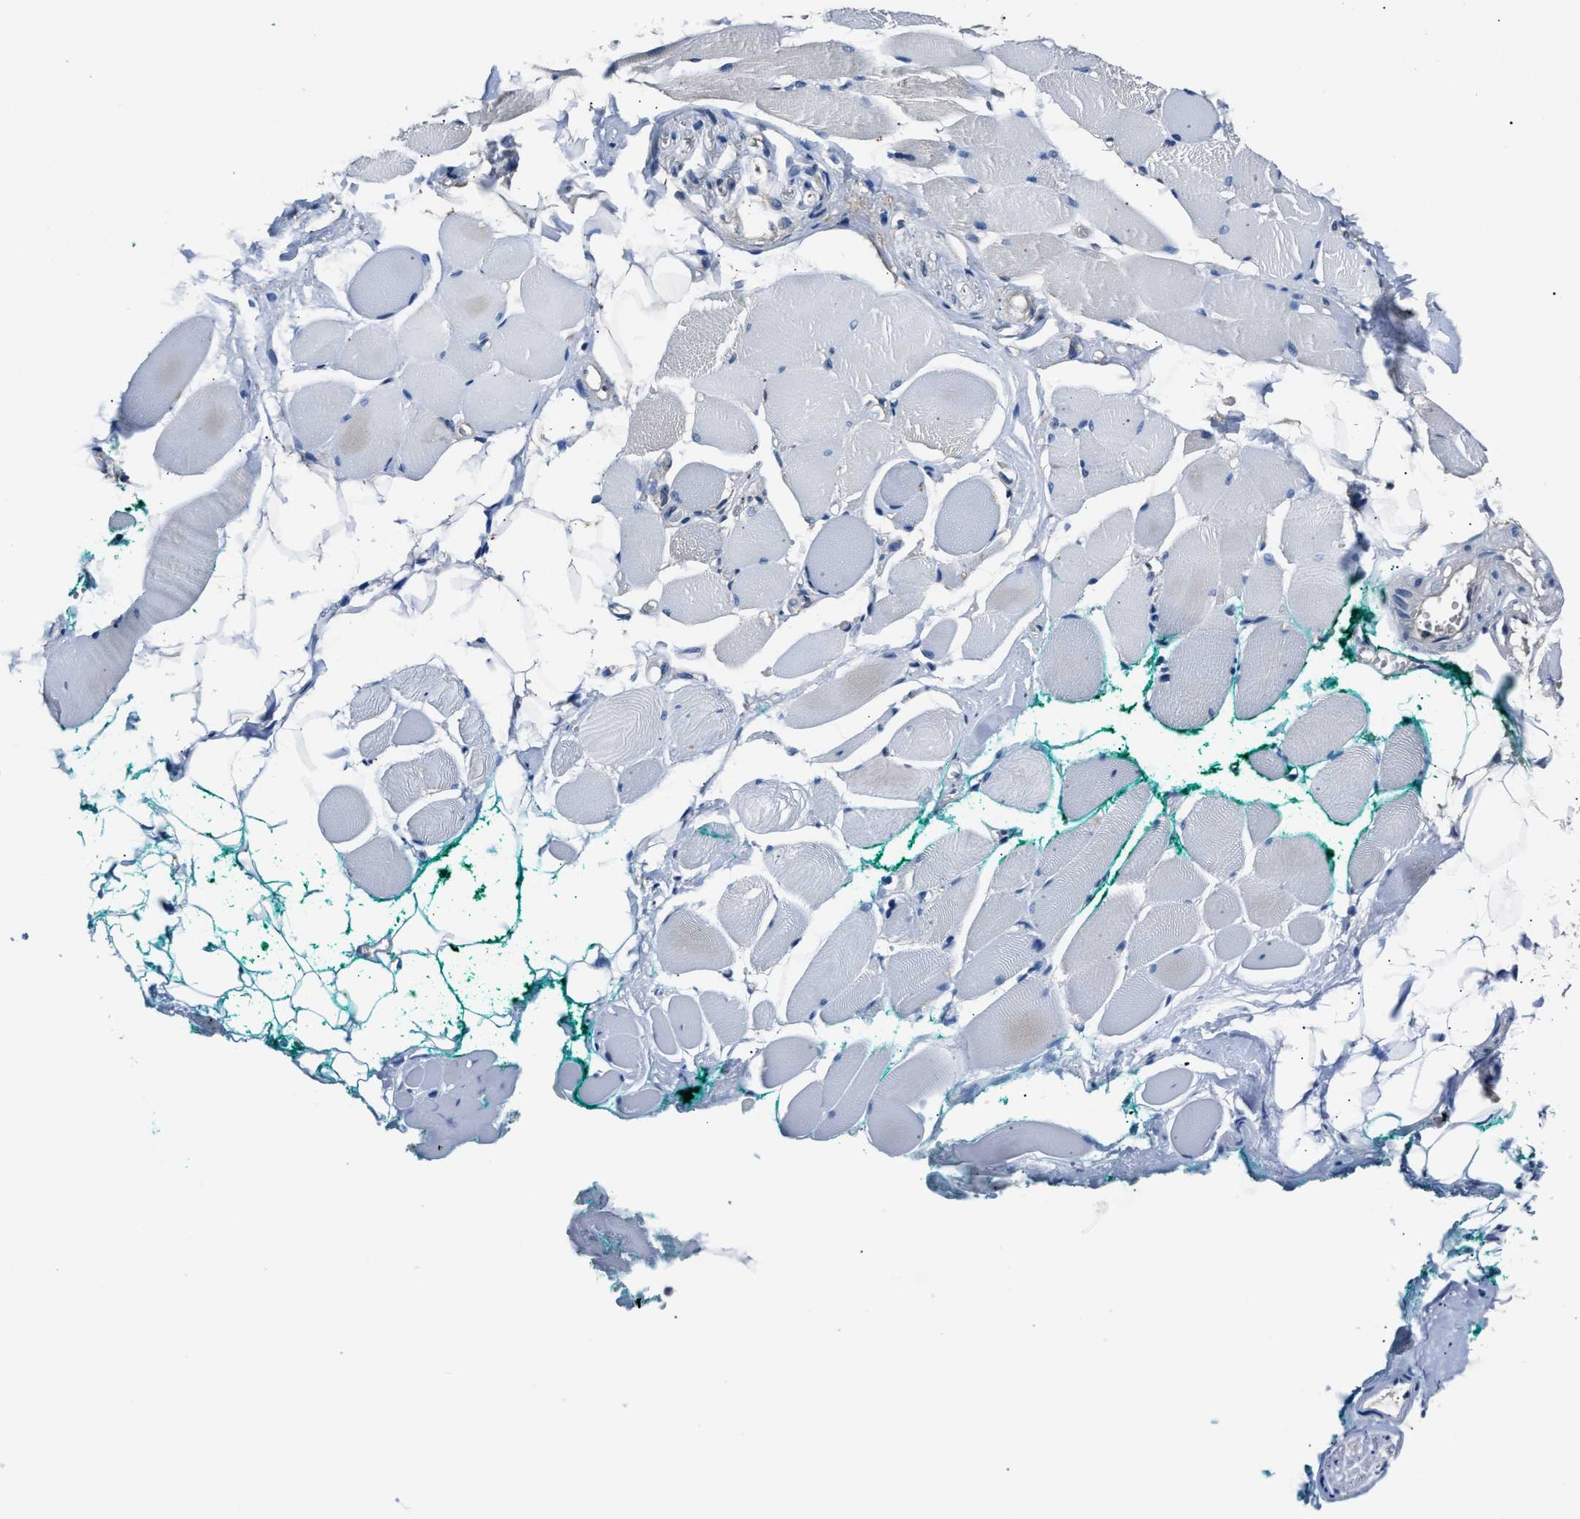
{"staining": {"intensity": "negative", "quantity": "none", "location": "none"}, "tissue": "skeletal muscle", "cell_type": "Myocytes", "image_type": "normal", "snomed": [{"axis": "morphology", "description": "Normal tissue, NOS"}, {"axis": "topography", "description": "Skeletal muscle"}, {"axis": "topography", "description": "Peripheral nerve tissue"}], "caption": "A micrograph of skeletal muscle stained for a protein displays no brown staining in myocytes. Nuclei are stained in blue.", "gene": "GSTP1", "patient": {"sex": "female", "age": 84}}